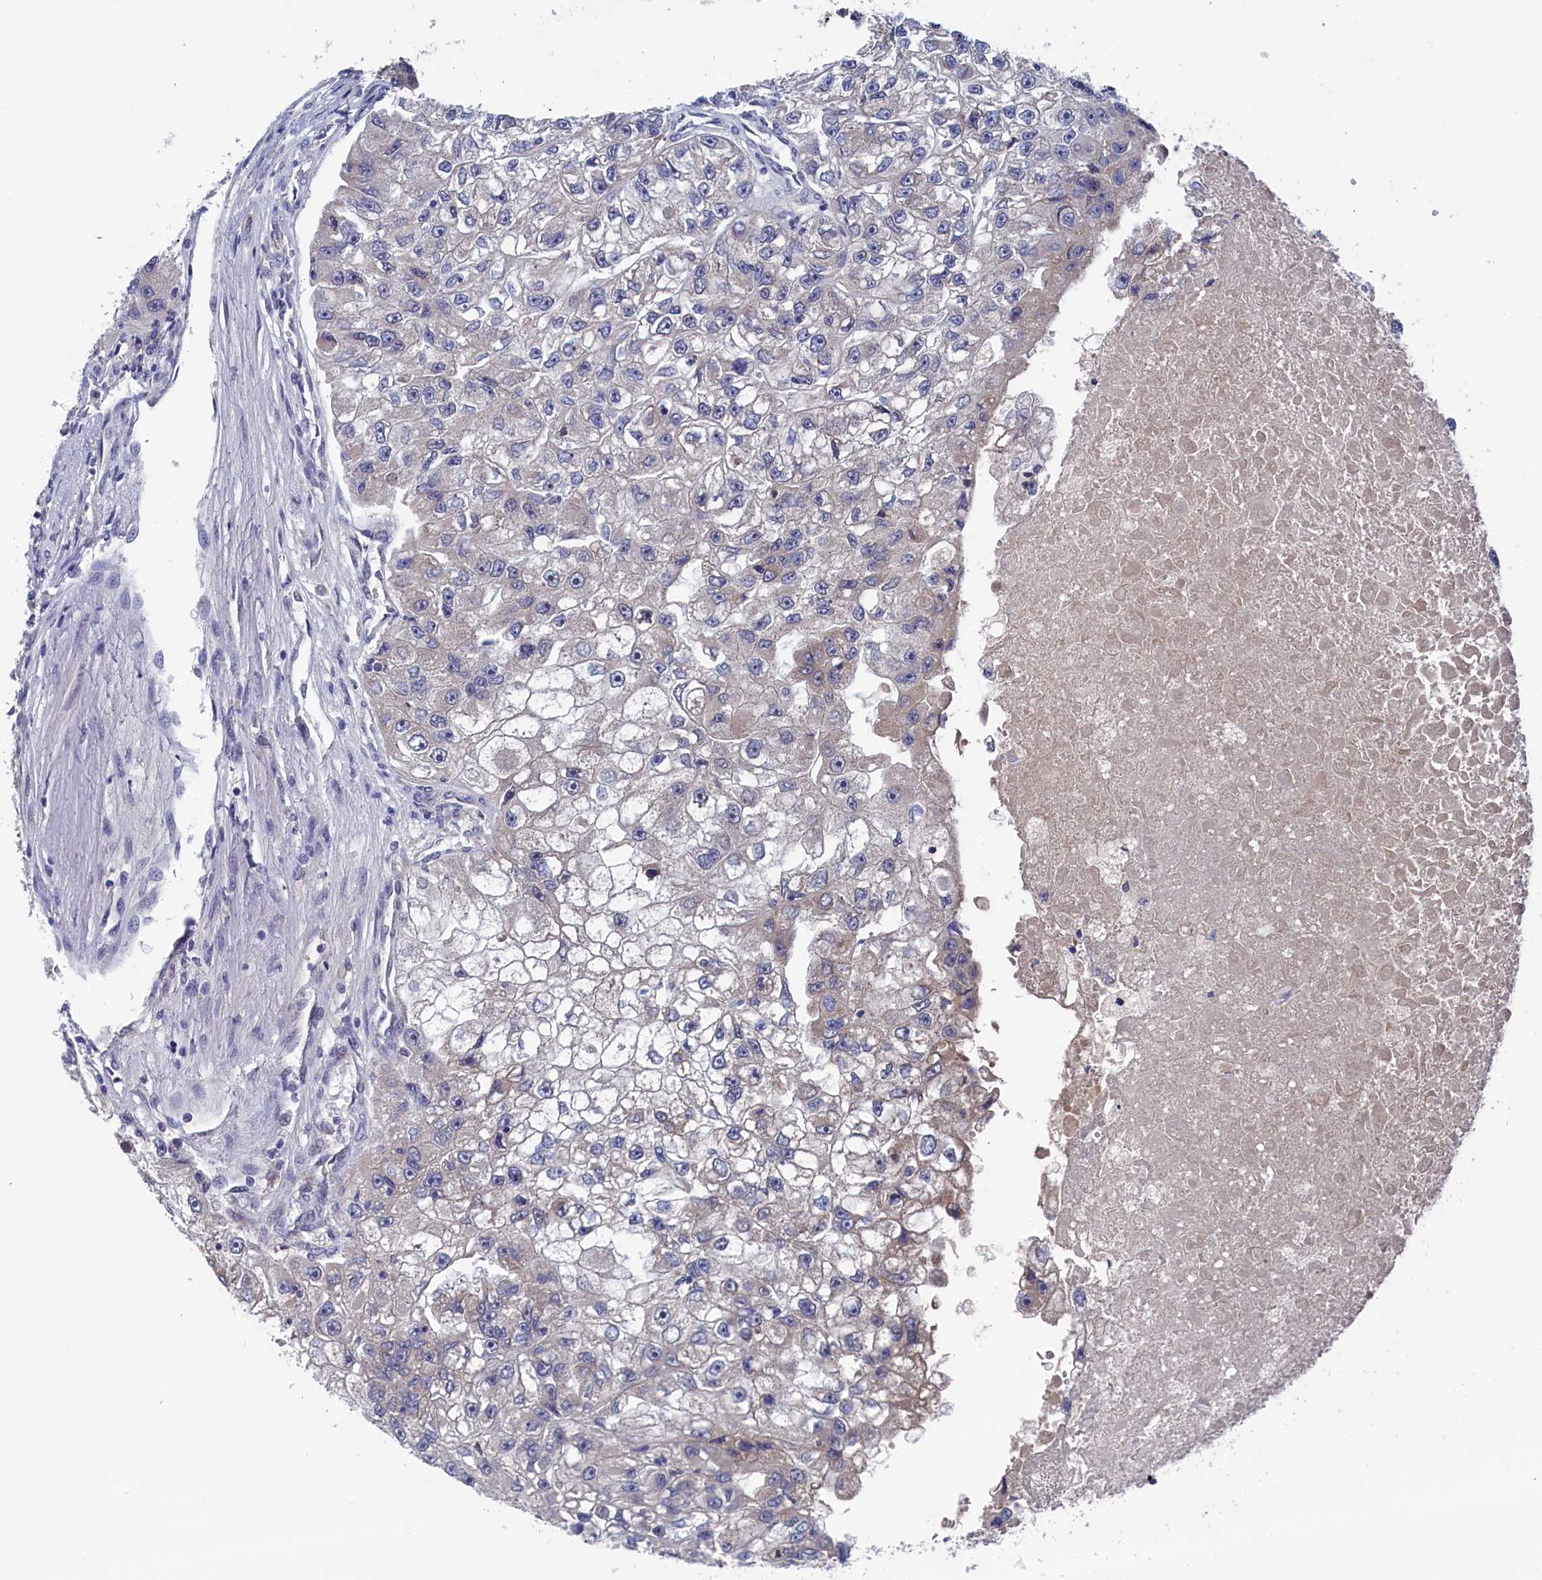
{"staining": {"intensity": "weak", "quantity": "<25%", "location": "cytoplasmic/membranous"}, "tissue": "renal cancer", "cell_type": "Tumor cells", "image_type": "cancer", "snomed": [{"axis": "morphology", "description": "Adenocarcinoma, NOS"}, {"axis": "topography", "description": "Kidney"}], "caption": "Tumor cells show no significant positivity in renal adenocarcinoma.", "gene": "SPATA13", "patient": {"sex": "male", "age": 63}}